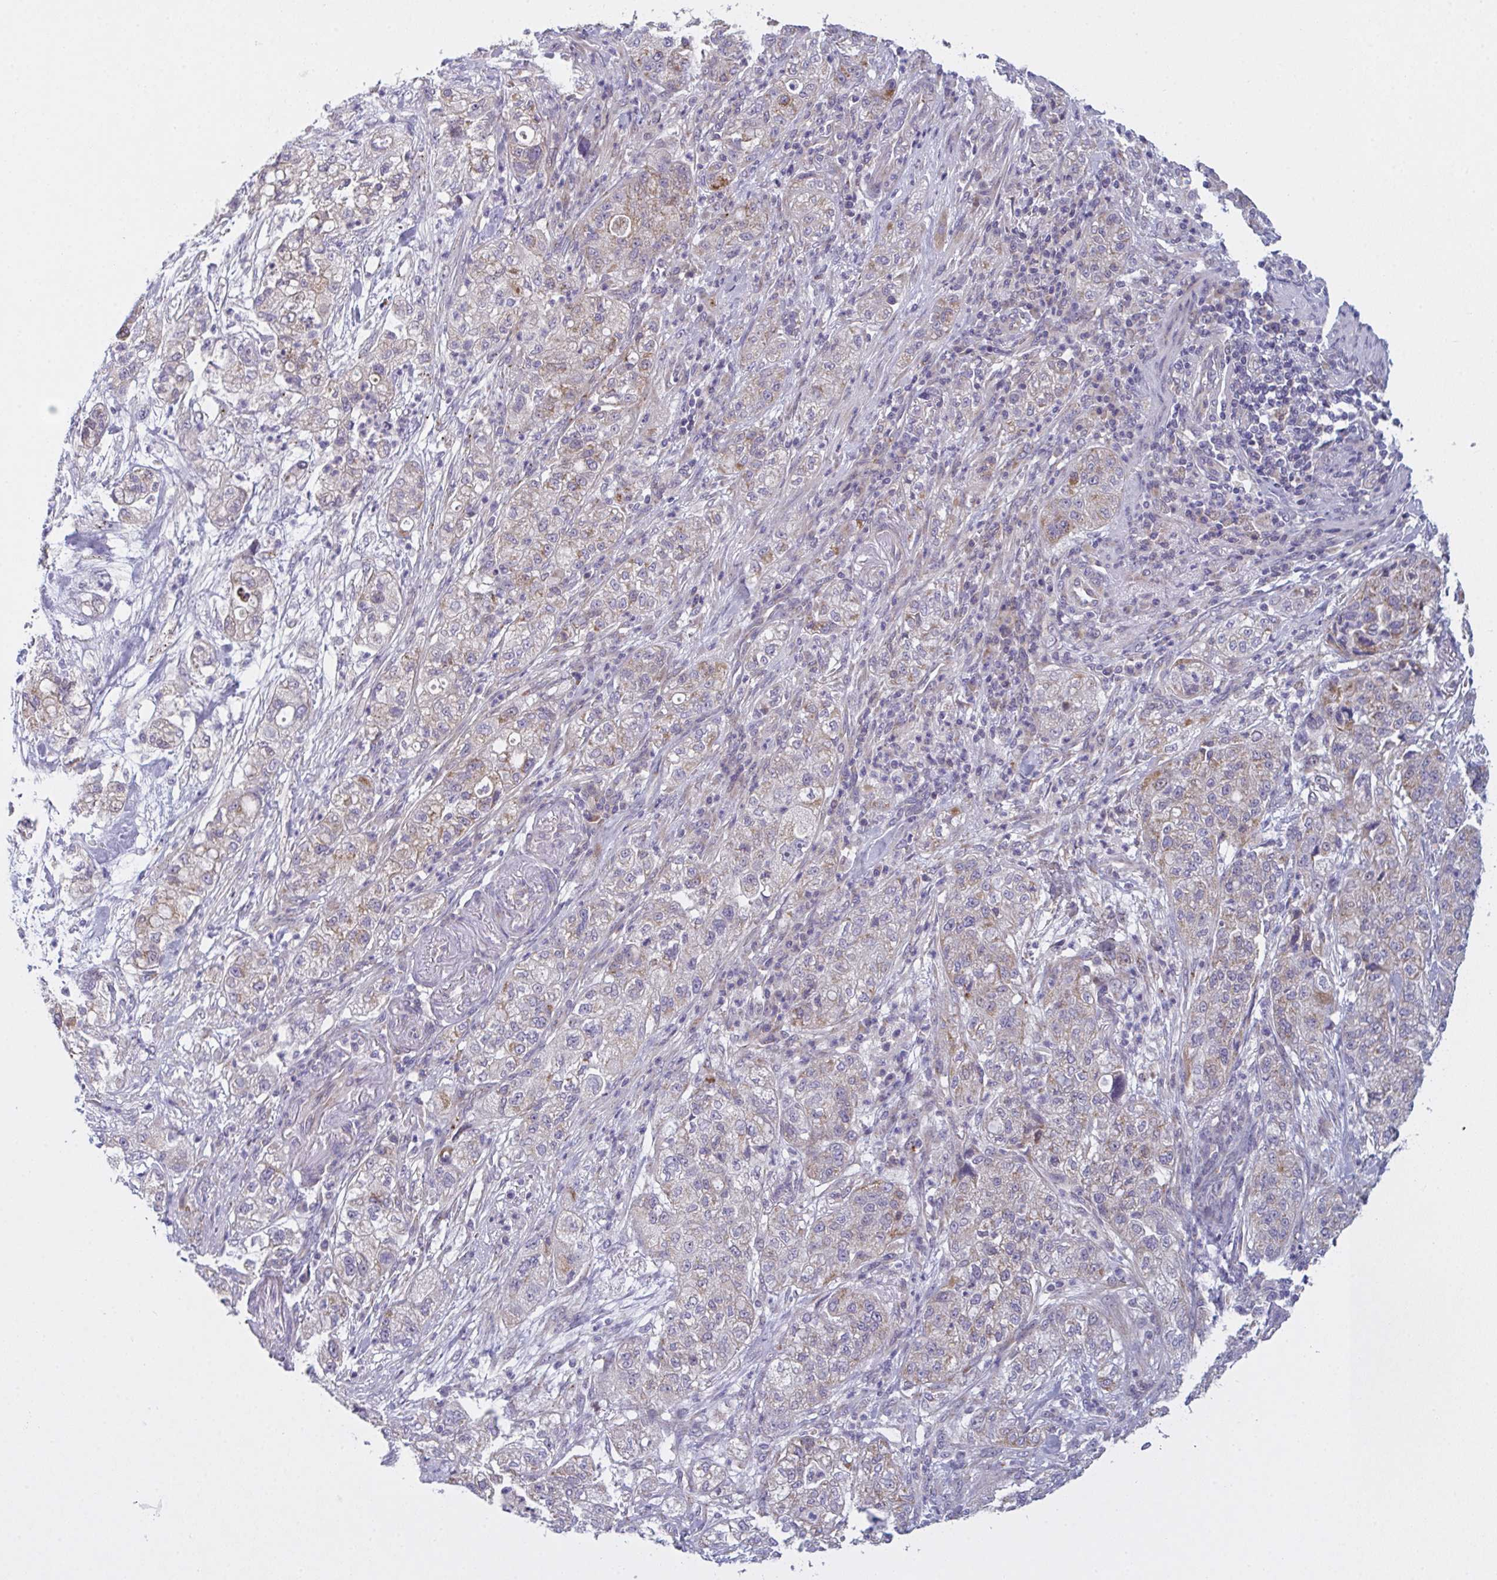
{"staining": {"intensity": "weak", "quantity": "25%-75%", "location": "cytoplasmic/membranous"}, "tissue": "pancreatic cancer", "cell_type": "Tumor cells", "image_type": "cancer", "snomed": [{"axis": "morphology", "description": "Adenocarcinoma, NOS"}, {"axis": "topography", "description": "Pancreas"}], "caption": "Protein expression analysis of human pancreatic cancer reveals weak cytoplasmic/membranous positivity in approximately 25%-75% of tumor cells.", "gene": "MRPS2", "patient": {"sex": "female", "age": 78}}